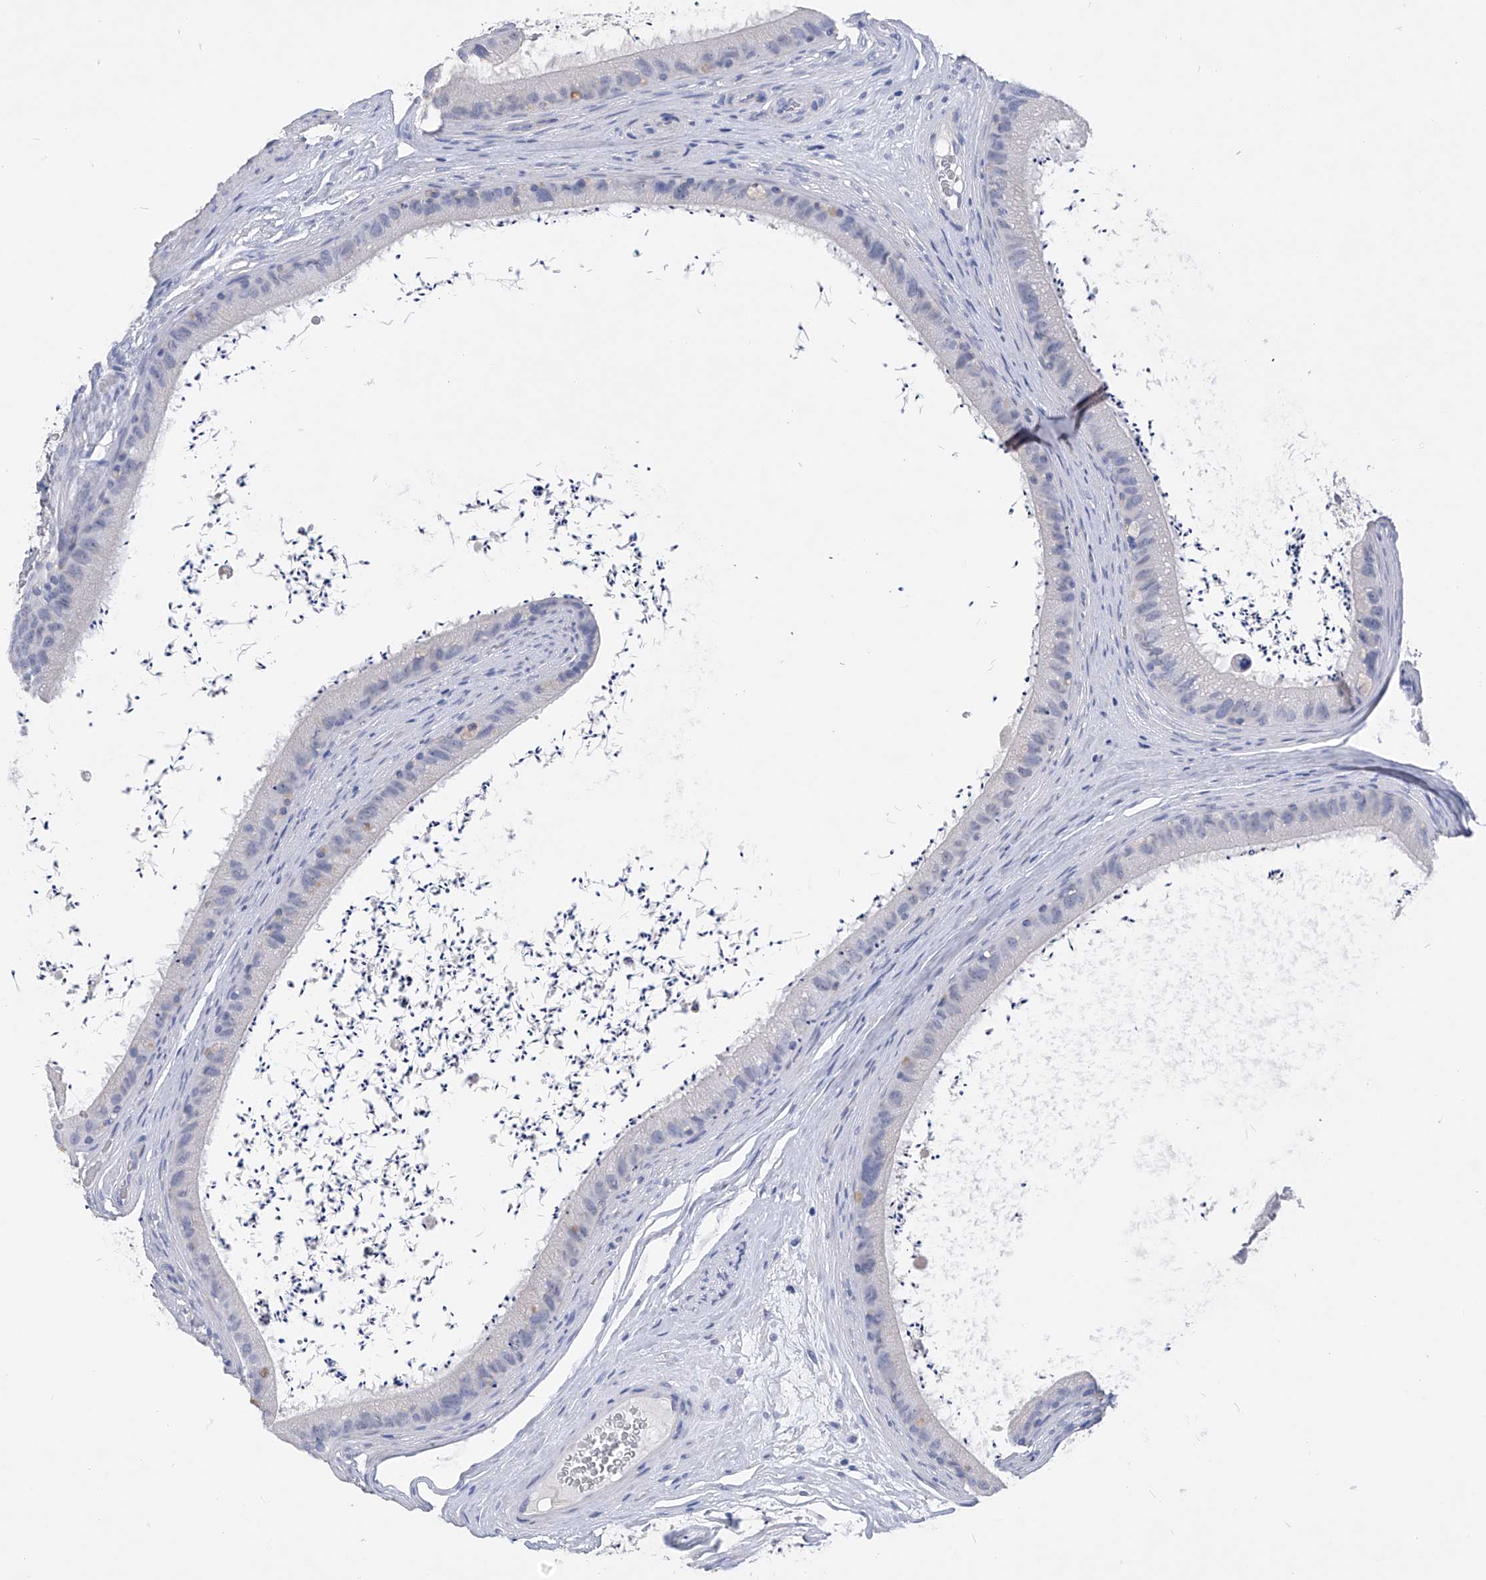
{"staining": {"intensity": "negative", "quantity": "none", "location": "none"}, "tissue": "epididymis", "cell_type": "Glandular cells", "image_type": "normal", "snomed": [{"axis": "morphology", "description": "Normal tissue, NOS"}, {"axis": "topography", "description": "Epididymis, spermatic cord, NOS"}], "caption": "Immunohistochemical staining of unremarkable epididymis shows no significant staining in glandular cells. (Immunohistochemistry, brightfield microscopy, high magnification).", "gene": "ADRA1A", "patient": {"sex": "male", "age": 50}}